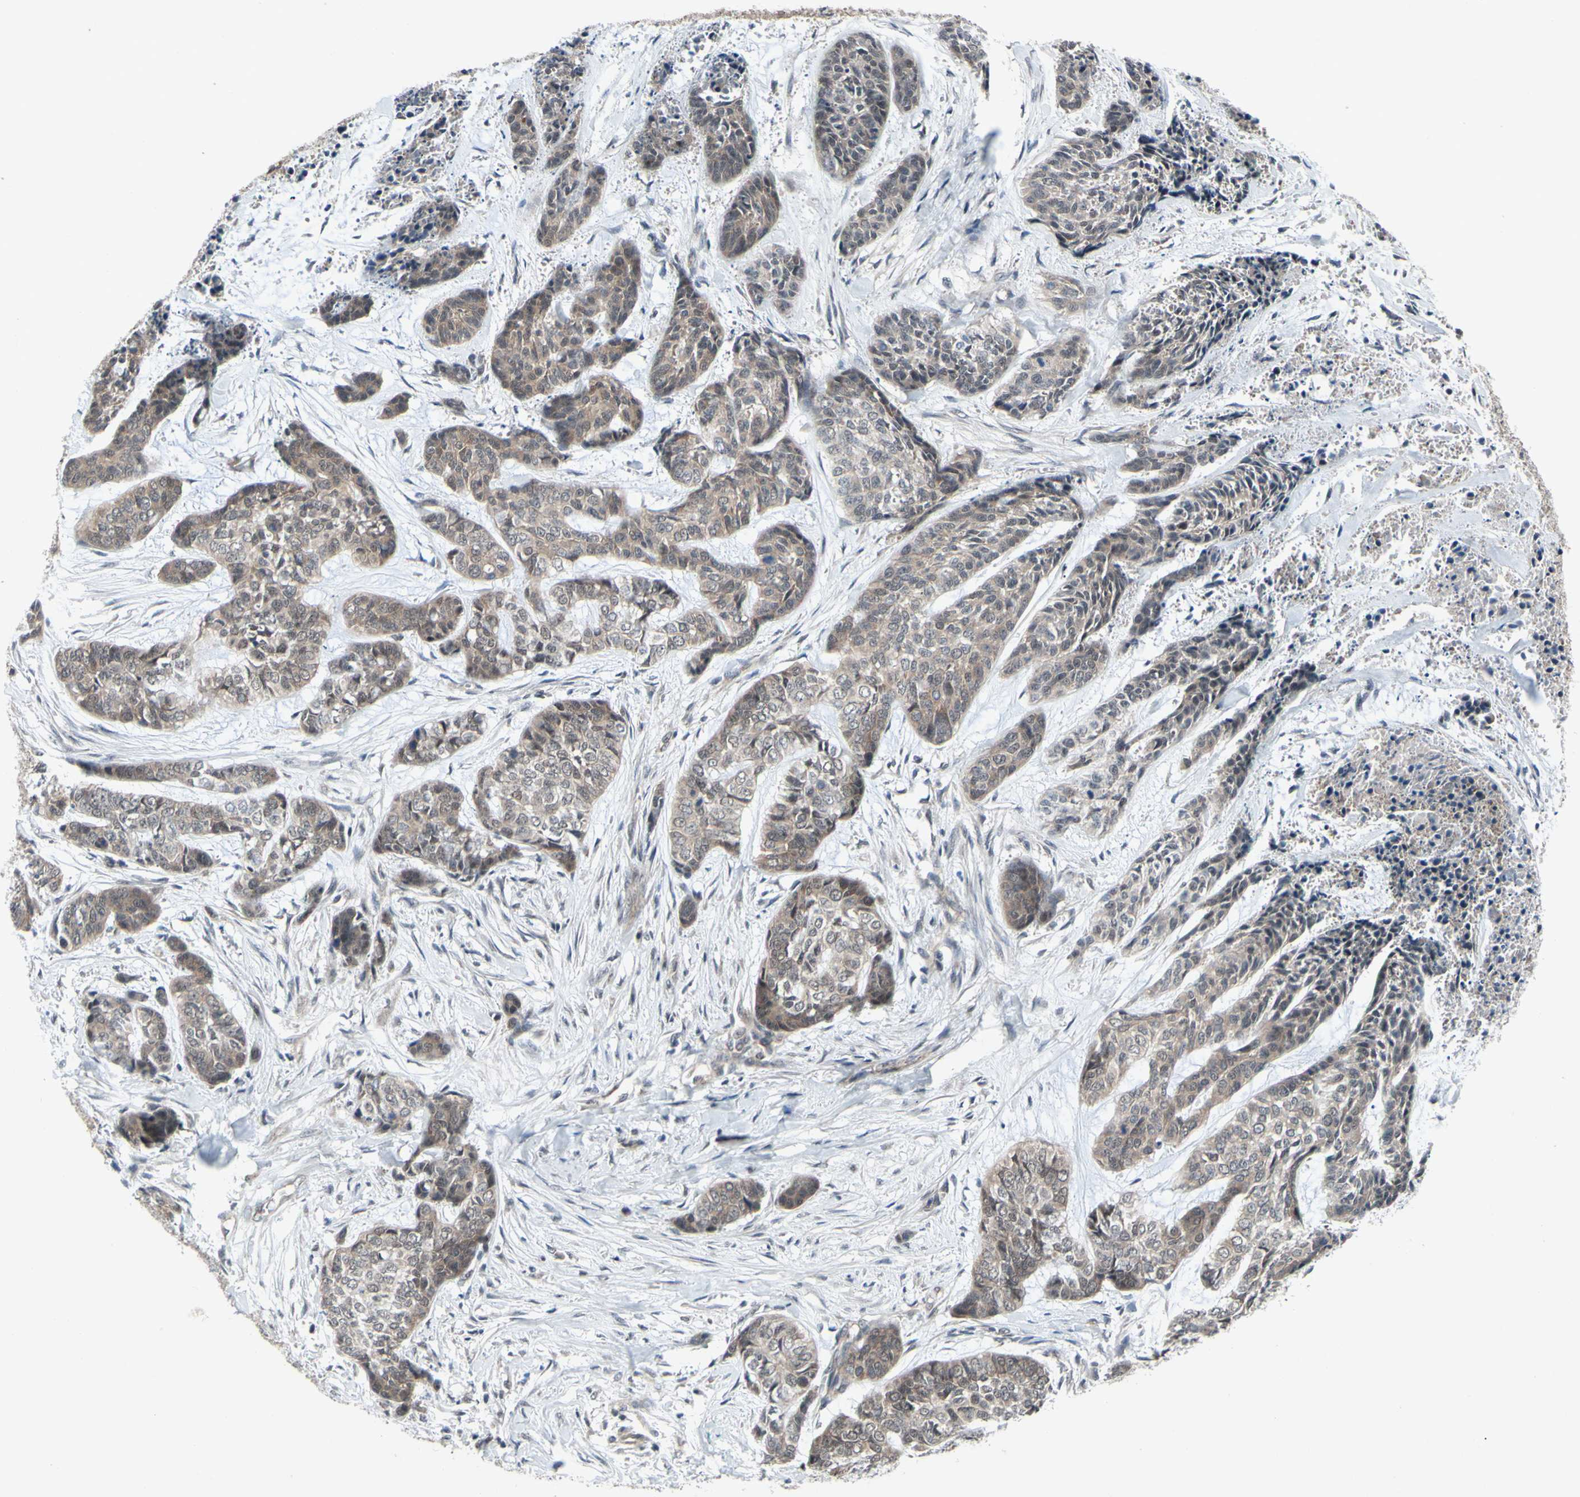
{"staining": {"intensity": "weak", "quantity": ">75%", "location": "cytoplasmic/membranous"}, "tissue": "skin cancer", "cell_type": "Tumor cells", "image_type": "cancer", "snomed": [{"axis": "morphology", "description": "Basal cell carcinoma"}, {"axis": "topography", "description": "Skin"}], "caption": "IHC (DAB) staining of human skin basal cell carcinoma demonstrates weak cytoplasmic/membranous protein staining in approximately >75% of tumor cells. (Brightfield microscopy of DAB IHC at high magnification).", "gene": "TRDMT1", "patient": {"sex": "female", "age": 64}}